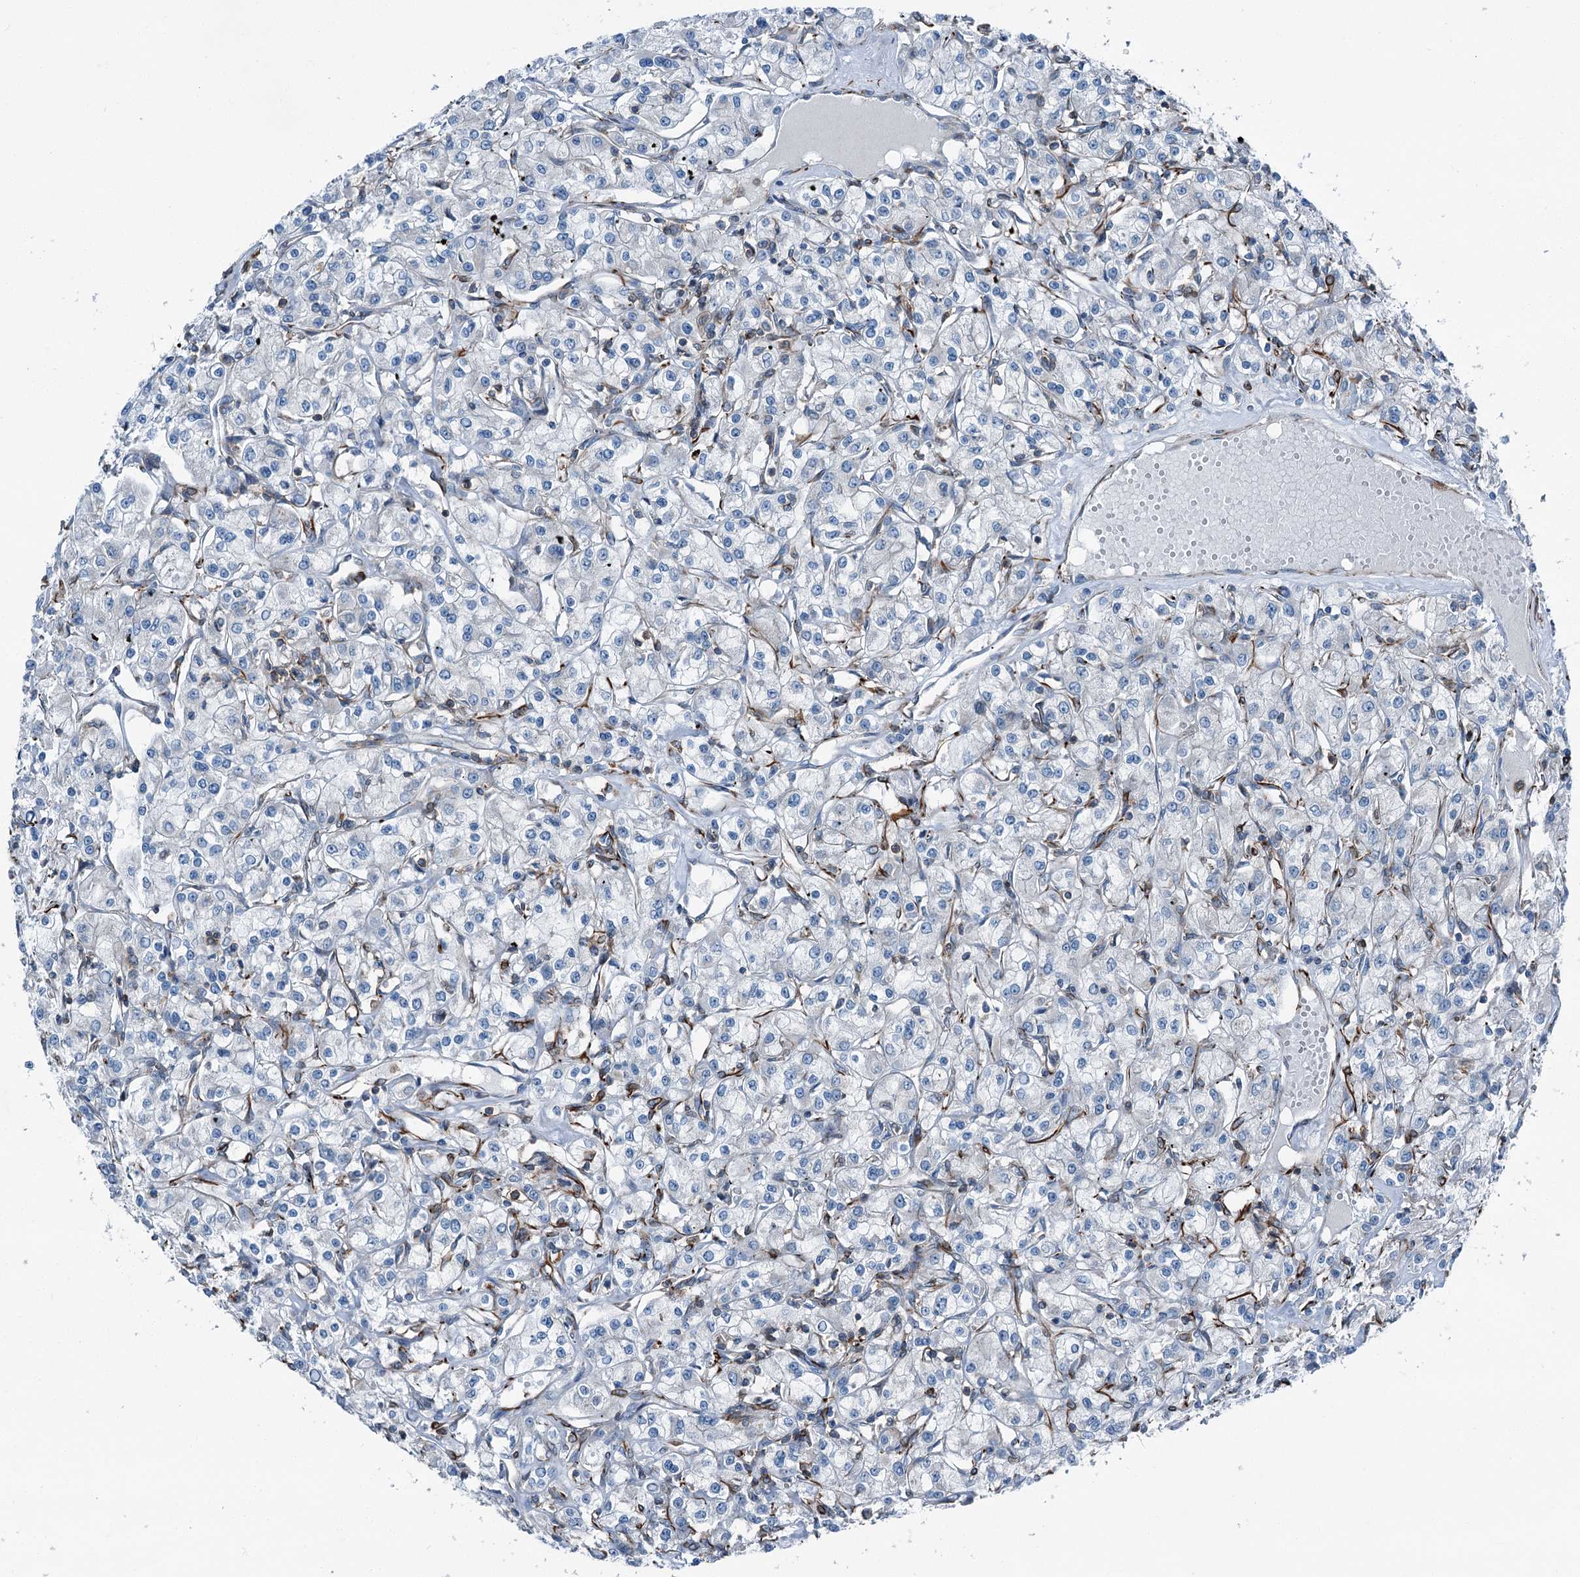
{"staining": {"intensity": "negative", "quantity": "none", "location": "none"}, "tissue": "renal cancer", "cell_type": "Tumor cells", "image_type": "cancer", "snomed": [{"axis": "morphology", "description": "Adenocarcinoma, NOS"}, {"axis": "topography", "description": "Kidney"}], "caption": "Renal cancer stained for a protein using IHC displays no positivity tumor cells.", "gene": "AXL", "patient": {"sex": "female", "age": 59}}